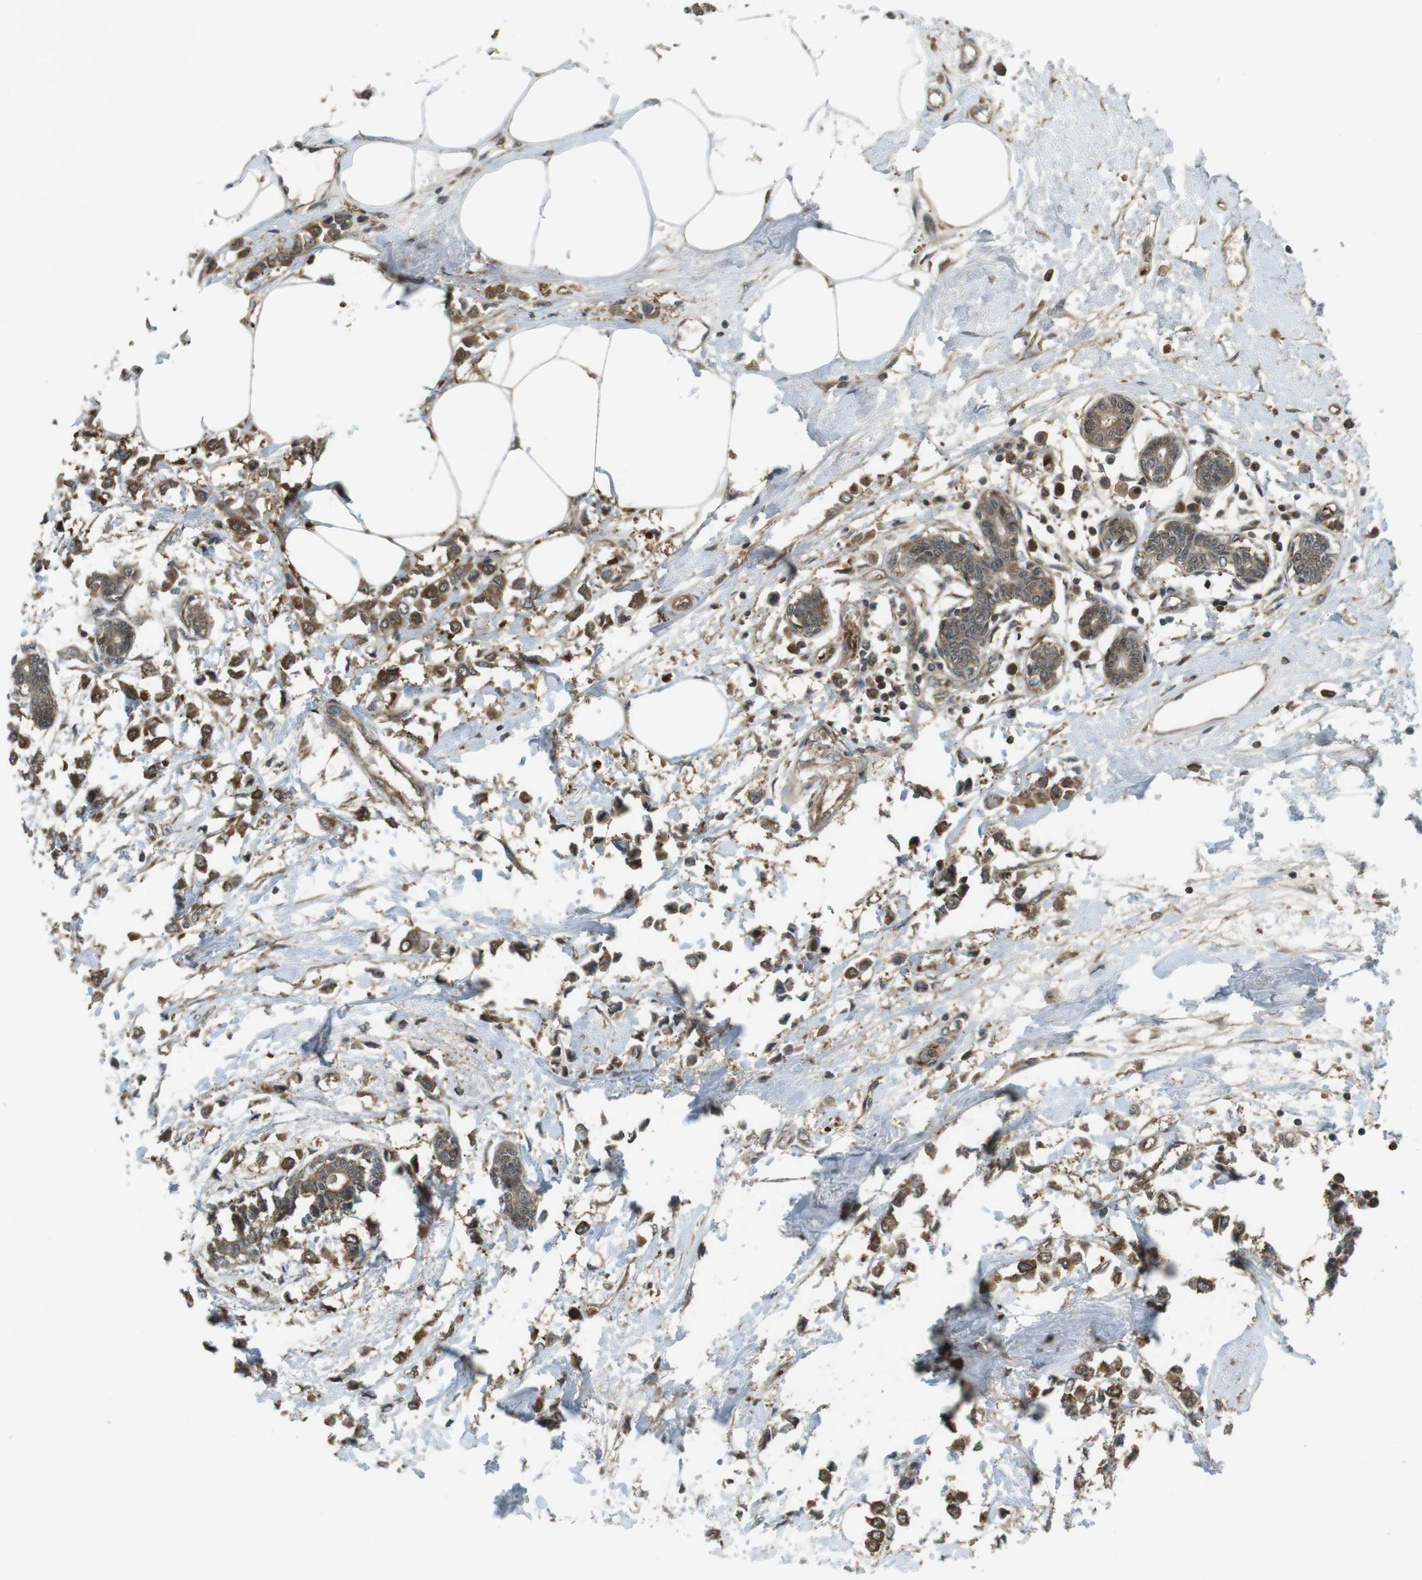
{"staining": {"intensity": "strong", "quantity": ">75%", "location": "cytoplasmic/membranous"}, "tissue": "breast cancer", "cell_type": "Tumor cells", "image_type": "cancer", "snomed": [{"axis": "morphology", "description": "Lobular carcinoma"}, {"axis": "topography", "description": "Breast"}], "caption": "There is high levels of strong cytoplasmic/membranous positivity in tumor cells of breast cancer (lobular carcinoma), as demonstrated by immunohistochemical staining (brown color).", "gene": "LRRC3B", "patient": {"sex": "female", "age": 51}}